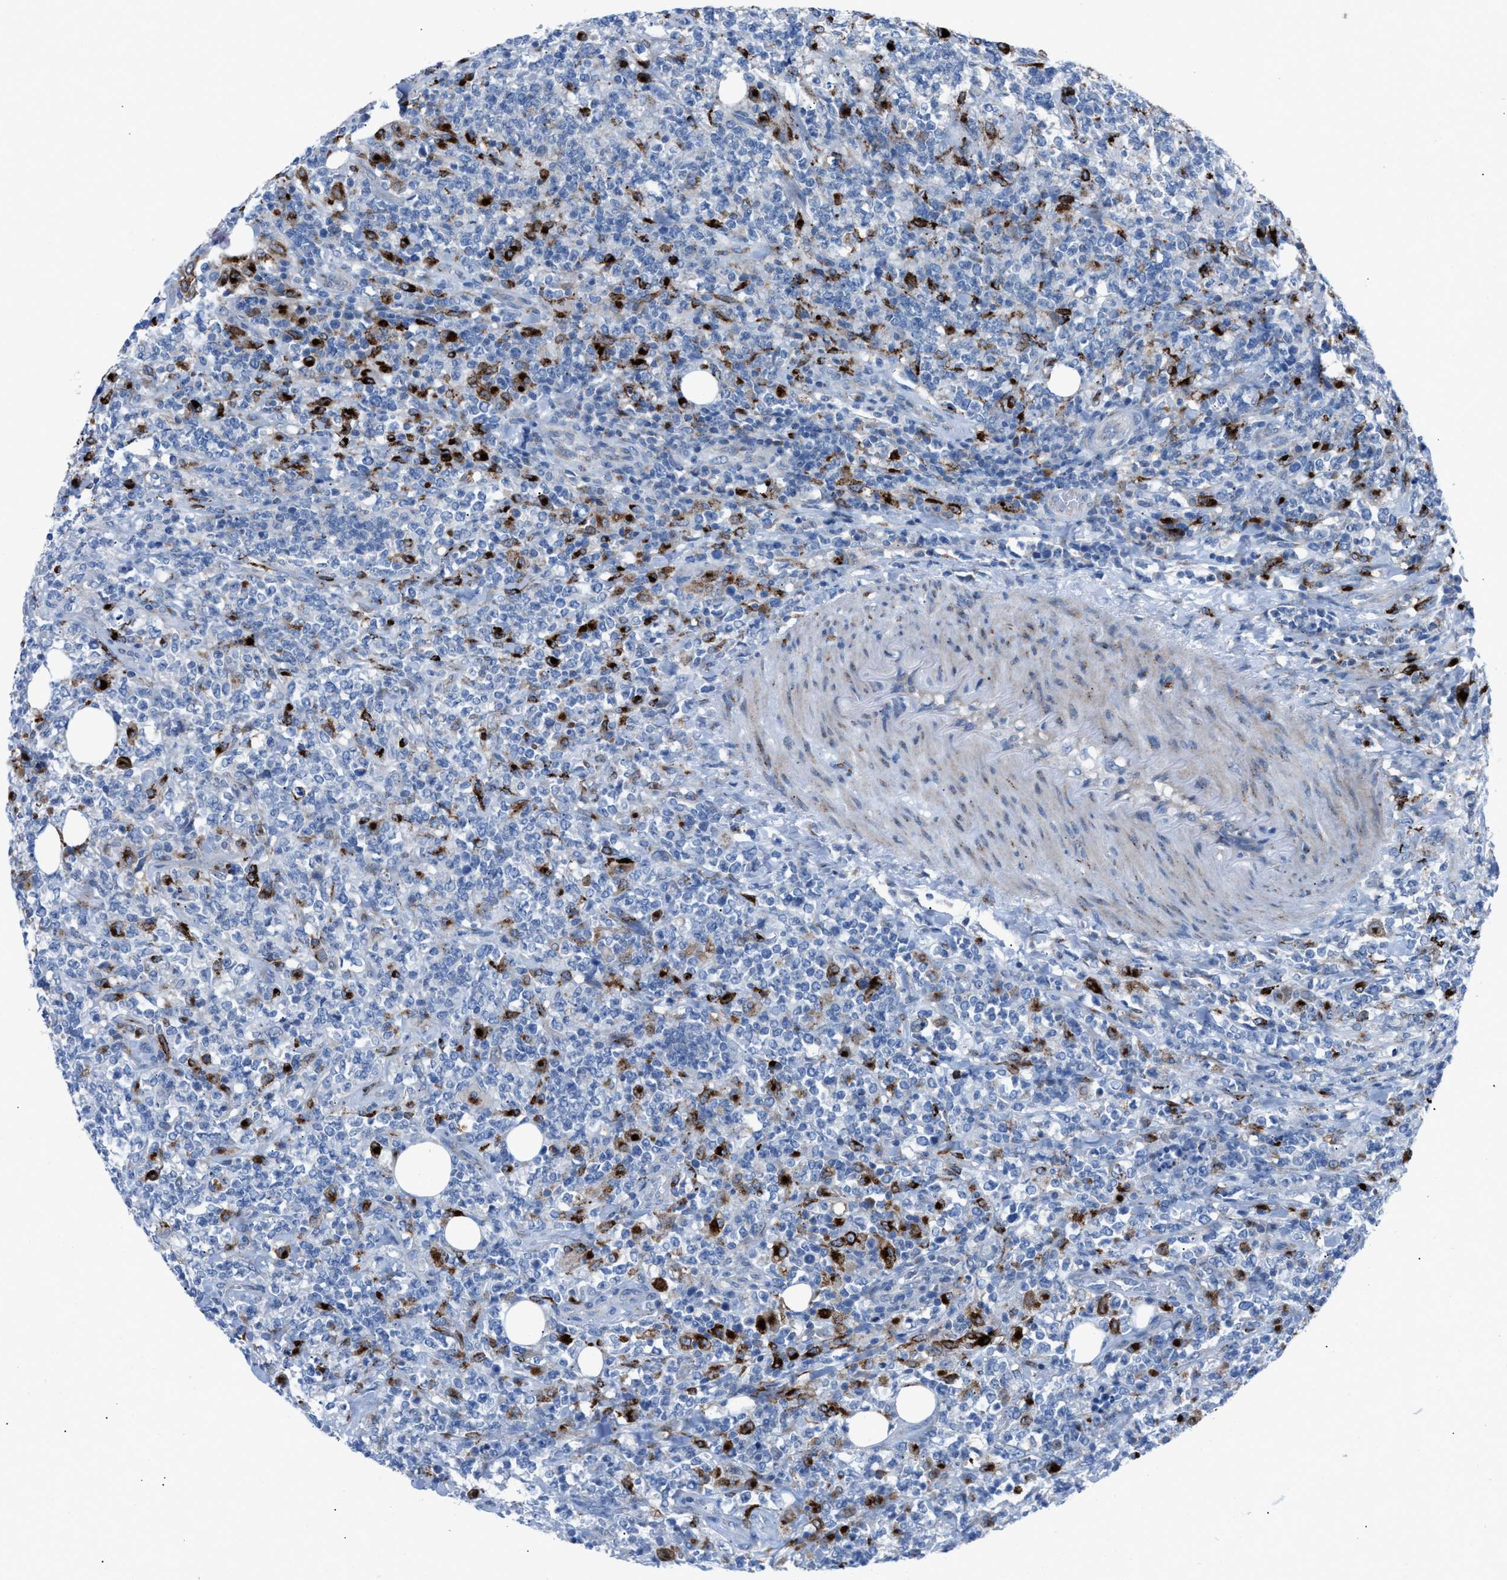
{"staining": {"intensity": "negative", "quantity": "none", "location": "none"}, "tissue": "lymphoma", "cell_type": "Tumor cells", "image_type": "cancer", "snomed": [{"axis": "morphology", "description": "Malignant lymphoma, non-Hodgkin's type, High grade"}, {"axis": "topography", "description": "Soft tissue"}], "caption": "Immunohistochemical staining of lymphoma exhibits no significant staining in tumor cells.", "gene": "CD1B", "patient": {"sex": "male", "age": 18}}